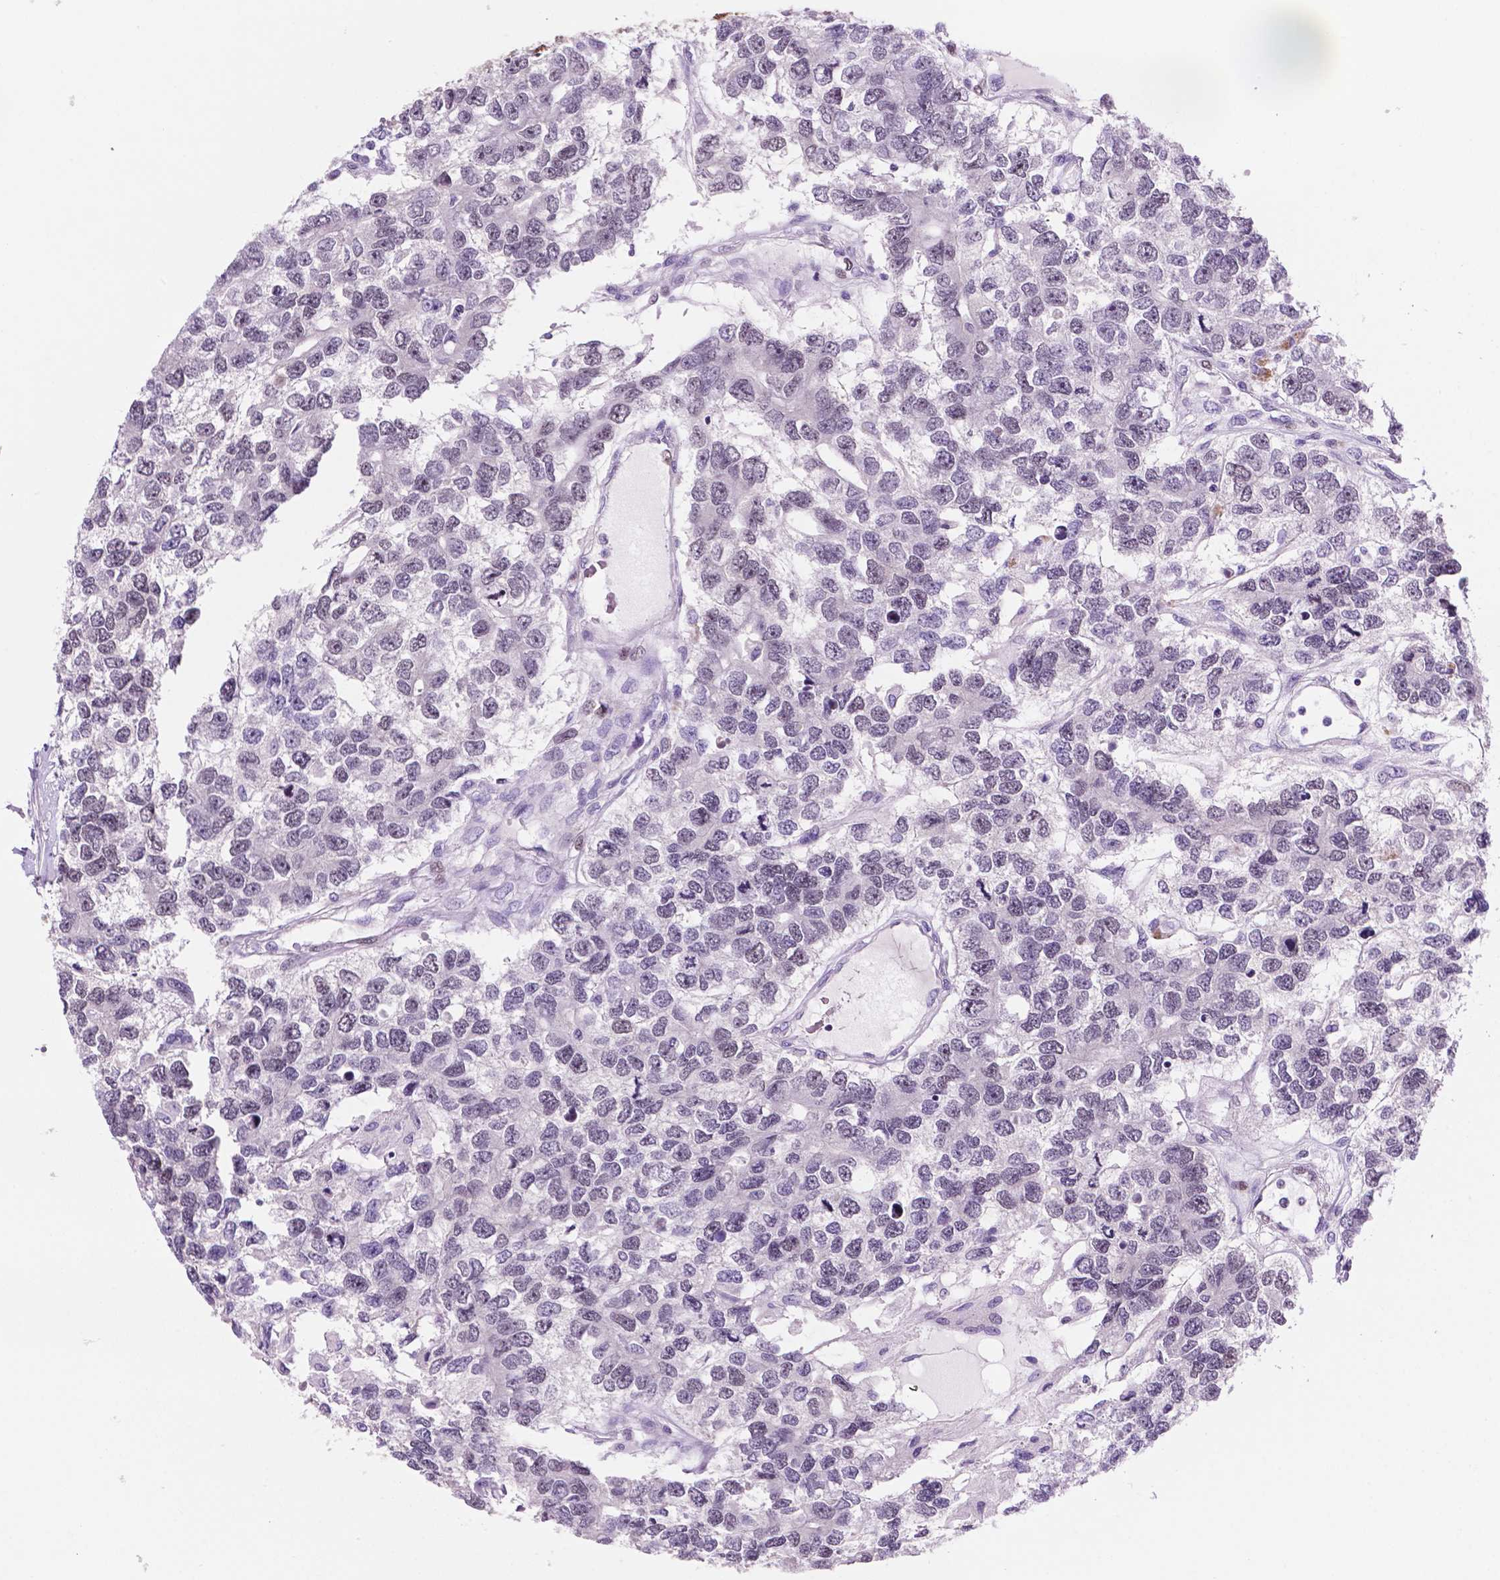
{"staining": {"intensity": "weak", "quantity": "<25%", "location": "nuclear"}, "tissue": "testis cancer", "cell_type": "Tumor cells", "image_type": "cancer", "snomed": [{"axis": "morphology", "description": "Seminoma, NOS"}, {"axis": "topography", "description": "Testis"}], "caption": "Protein analysis of seminoma (testis) shows no significant staining in tumor cells. (Brightfield microscopy of DAB IHC at high magnification).", "gene": "NCAPH2", "patient": {"sex": "male", "age": 52}}